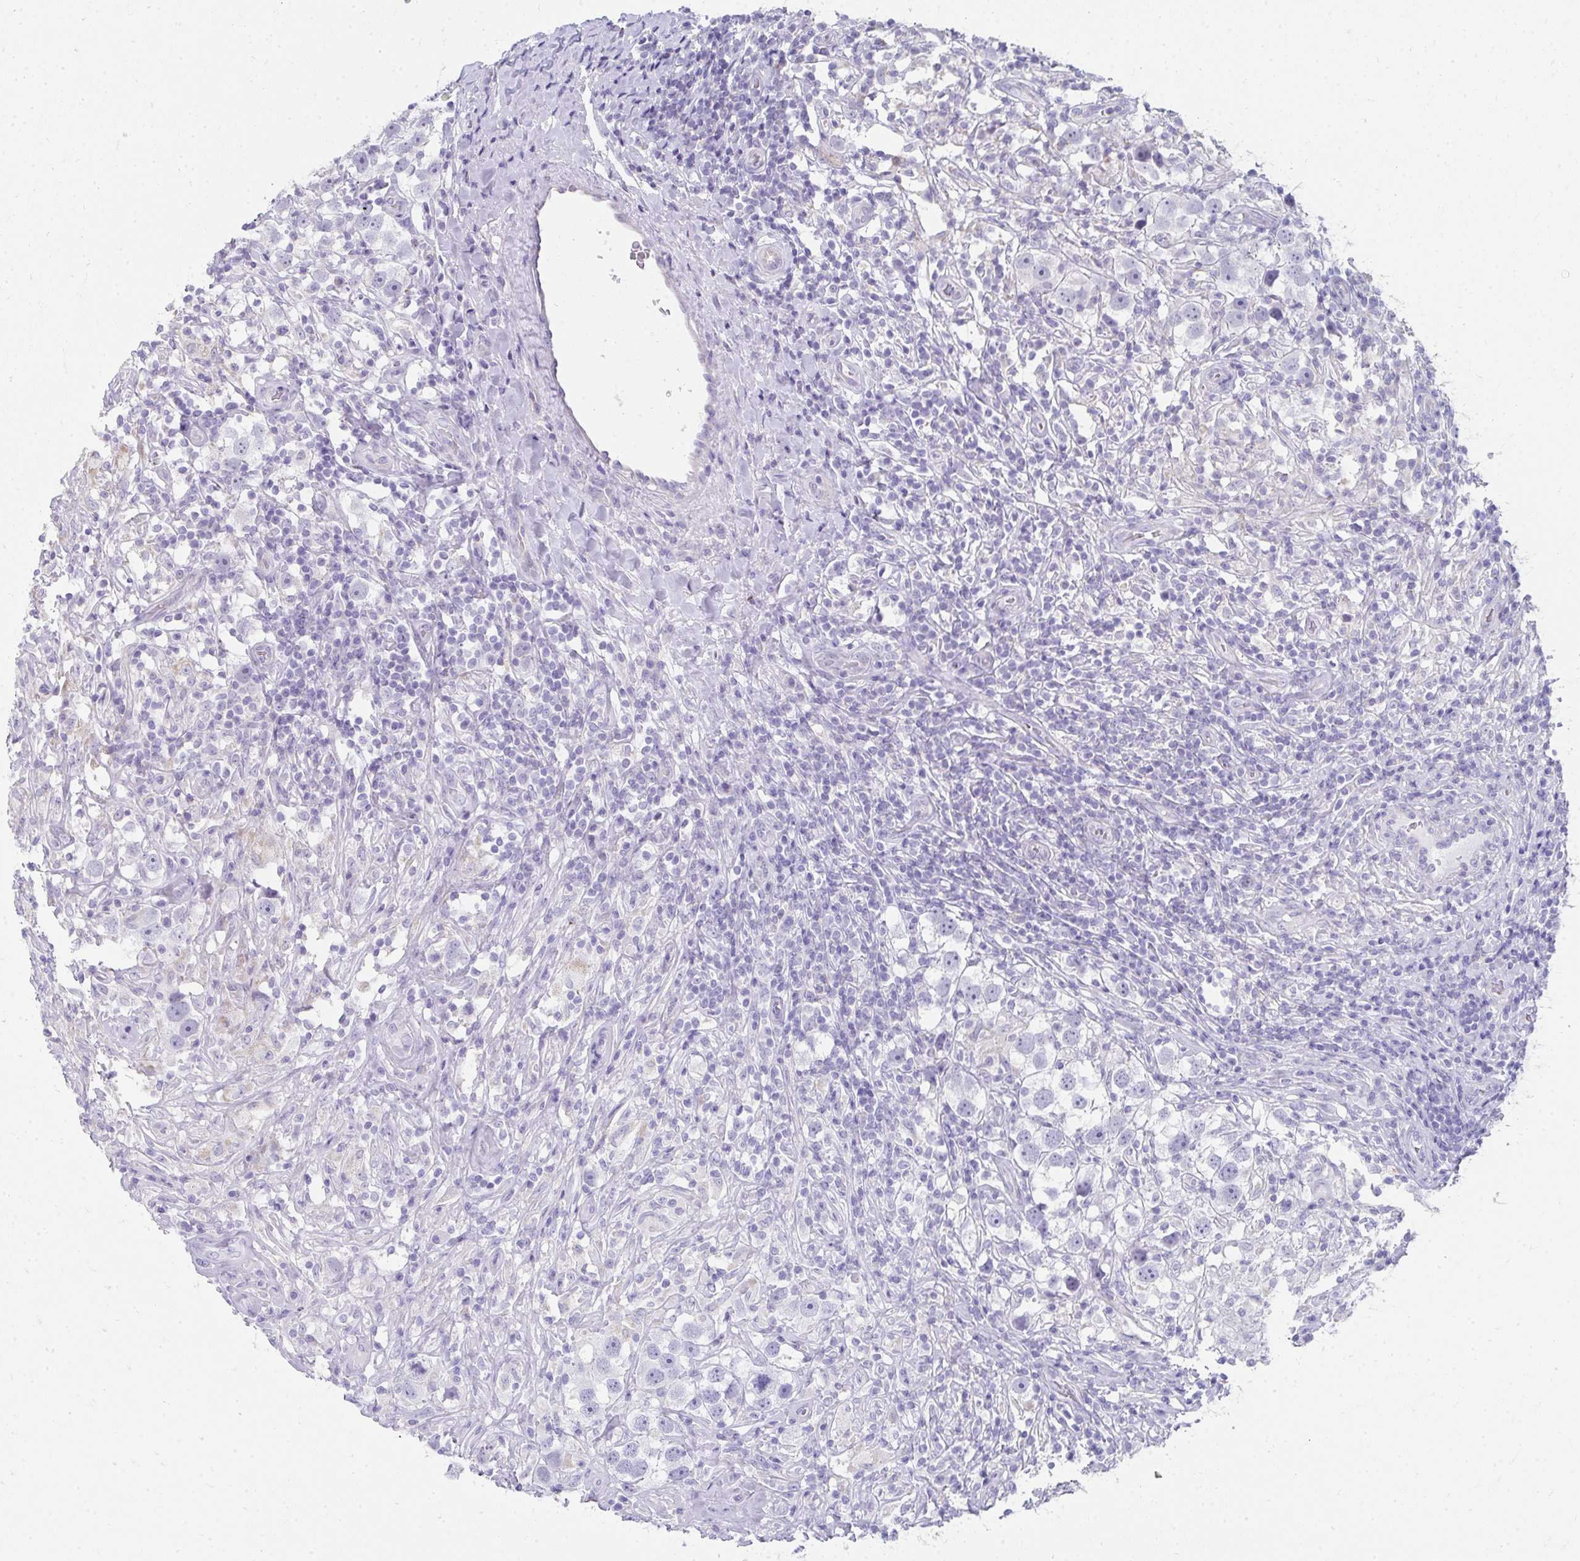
{"staining": {"intensity": "negative", "quantity": "none", "location": "none"}, "tissue": "testis cancer", "cell_type": "Tumor cells", "image_type": "cancer", "snomed": [{"axis": "morphology", "description": "Seminoma, NOS"}, {"axis": "topography", "description": "Testis"}], "caption": "The immunohistochemistry (IHC) image has no significant expression in tumor cells of testis seminoma tissue.", "gene": "RLF", "patient": {"sex": "male", "age": 49}}